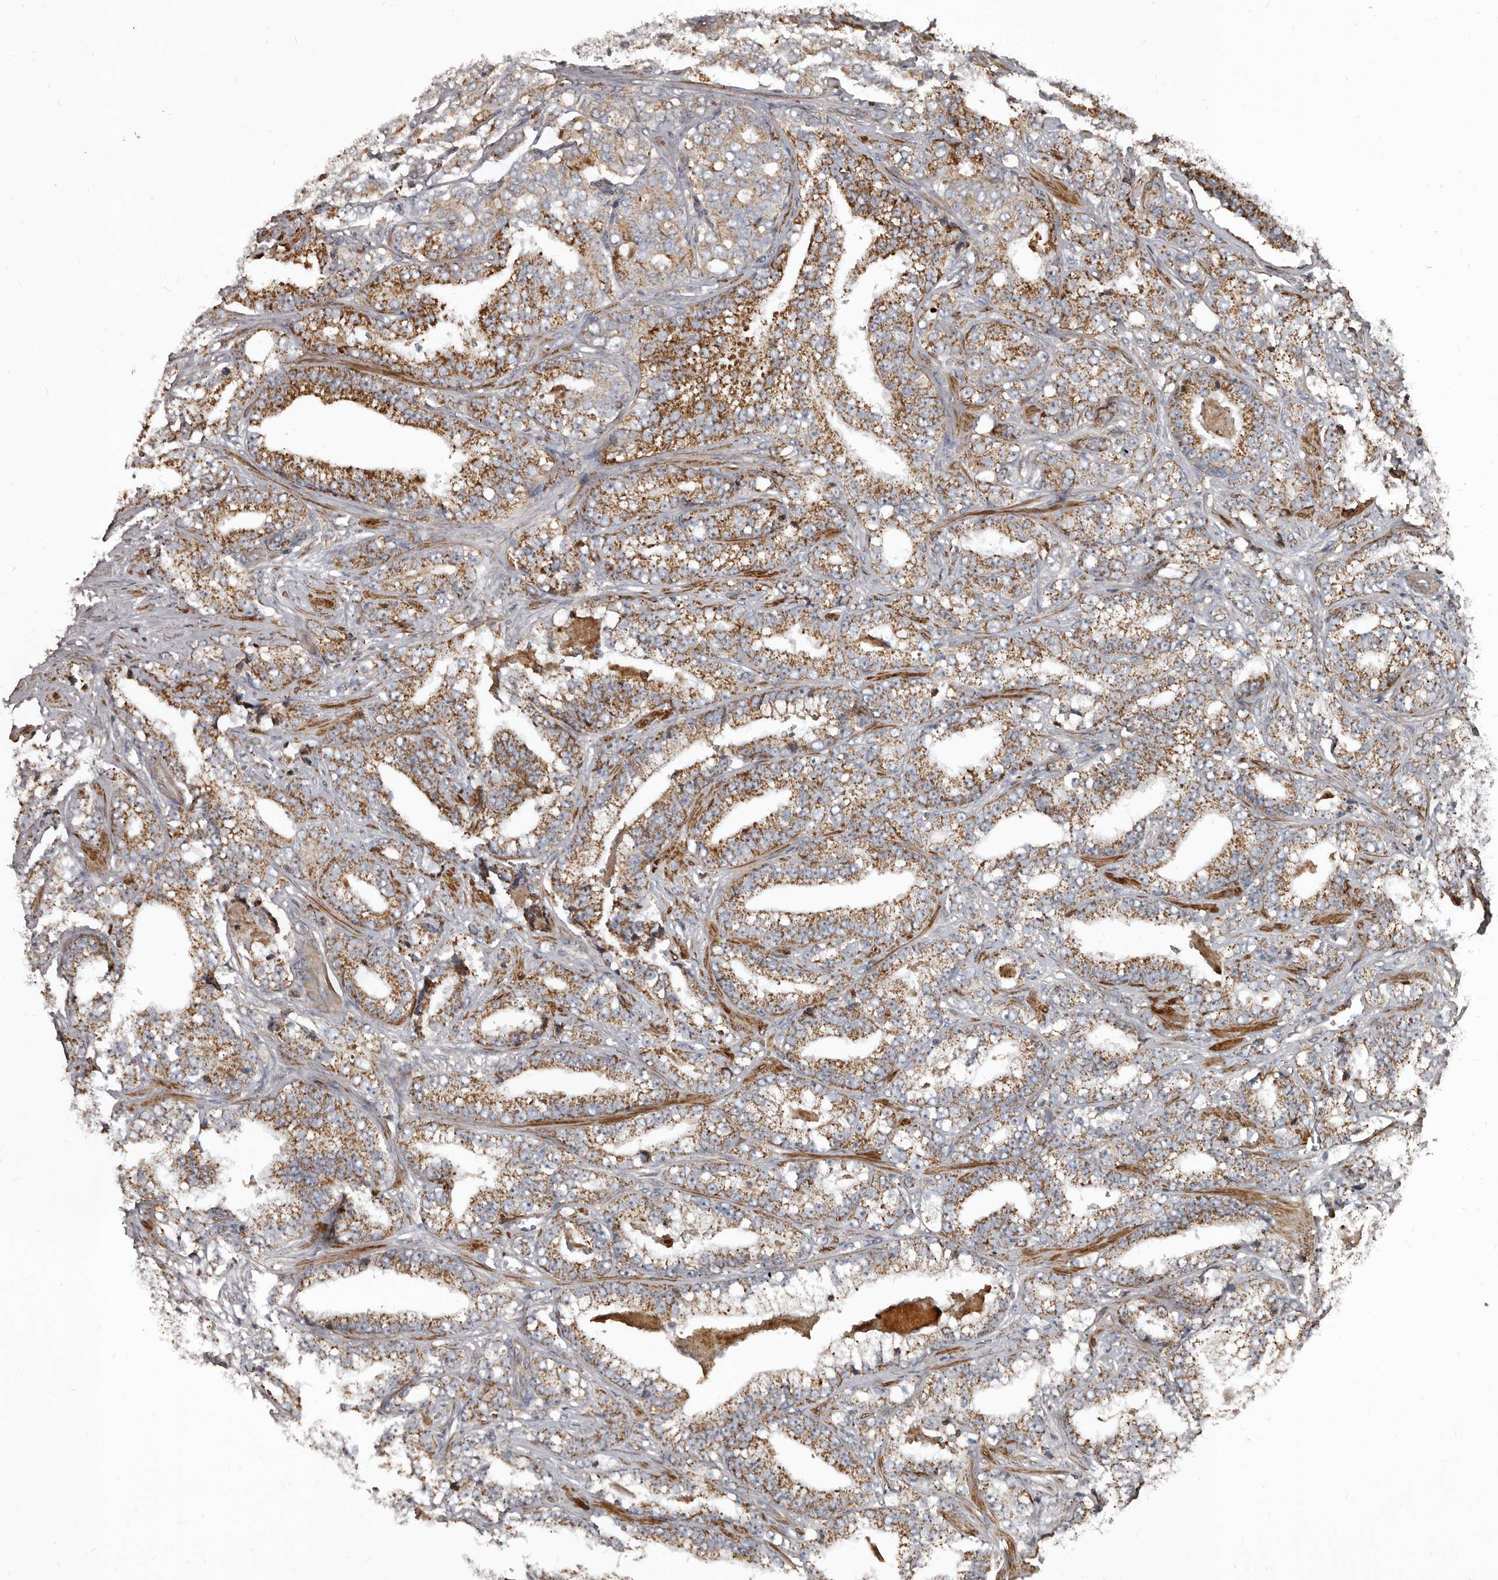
{"staining": {"intensity": "moderate", "quantity": ">75%", "location": "cytoplasmic/membranous"}, "tissue": "prostate cancer", "cell_type": "Tumor cells", "image_type": "cancer", "snomed": [{"axis": "morphology", "description": "Adenocarcinoma, High grade"}, {"axis": "topography", "description": "Prostate and seminal vesicle, NOS"}], "caption": "Tumor cells demonstrate moderate cytoplasmic/membranous positivity in about >75% of cells in prostate cancer (high-grade adenocarcinoma).", "gene": "GREB1", "patient": {"sex": "male", "age": 67}}